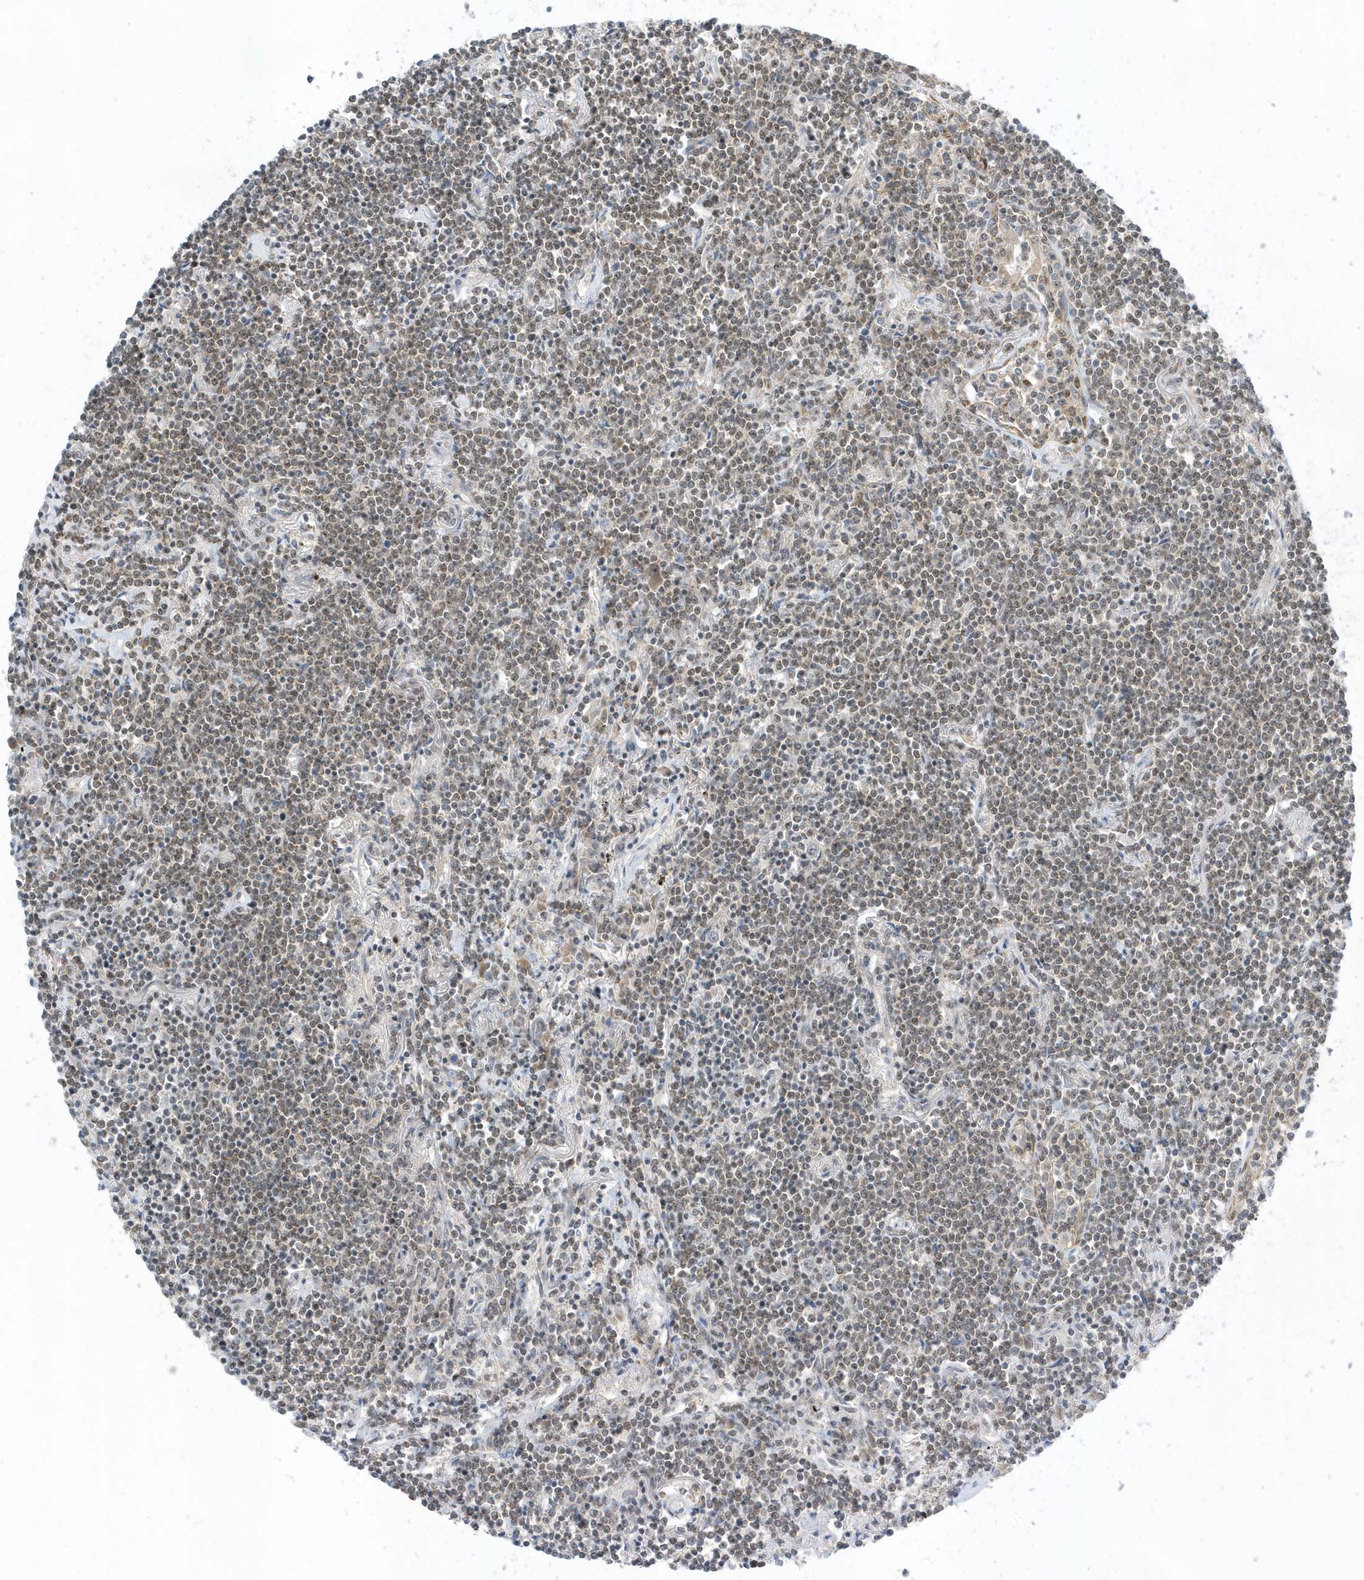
{"staining": {"intensity": "weak", "quantity": "25%-75%", "location": "nuclear"}, "tissue": "lymphoma", "cell_type": "Tumor cells", "image_type": "cancer", "snomed": [{"axis": "morphology", "description": "Malignant lymphoma, non-Hodgkin's type, Low grade"}, {"axis": "topography", "description": "Lung"}], "caption": "Protein analysis of malignant lymphoma, non-Hodgkin's type (low-grade) tissue reveals weak nuclear positivity in approximately 25%-75% of tumor cells. (brown staining indicates protein expression, while blue staining denotes nuclei).", "gene": "ZNF740", "patient": {"sex": "female", "age": 71}}